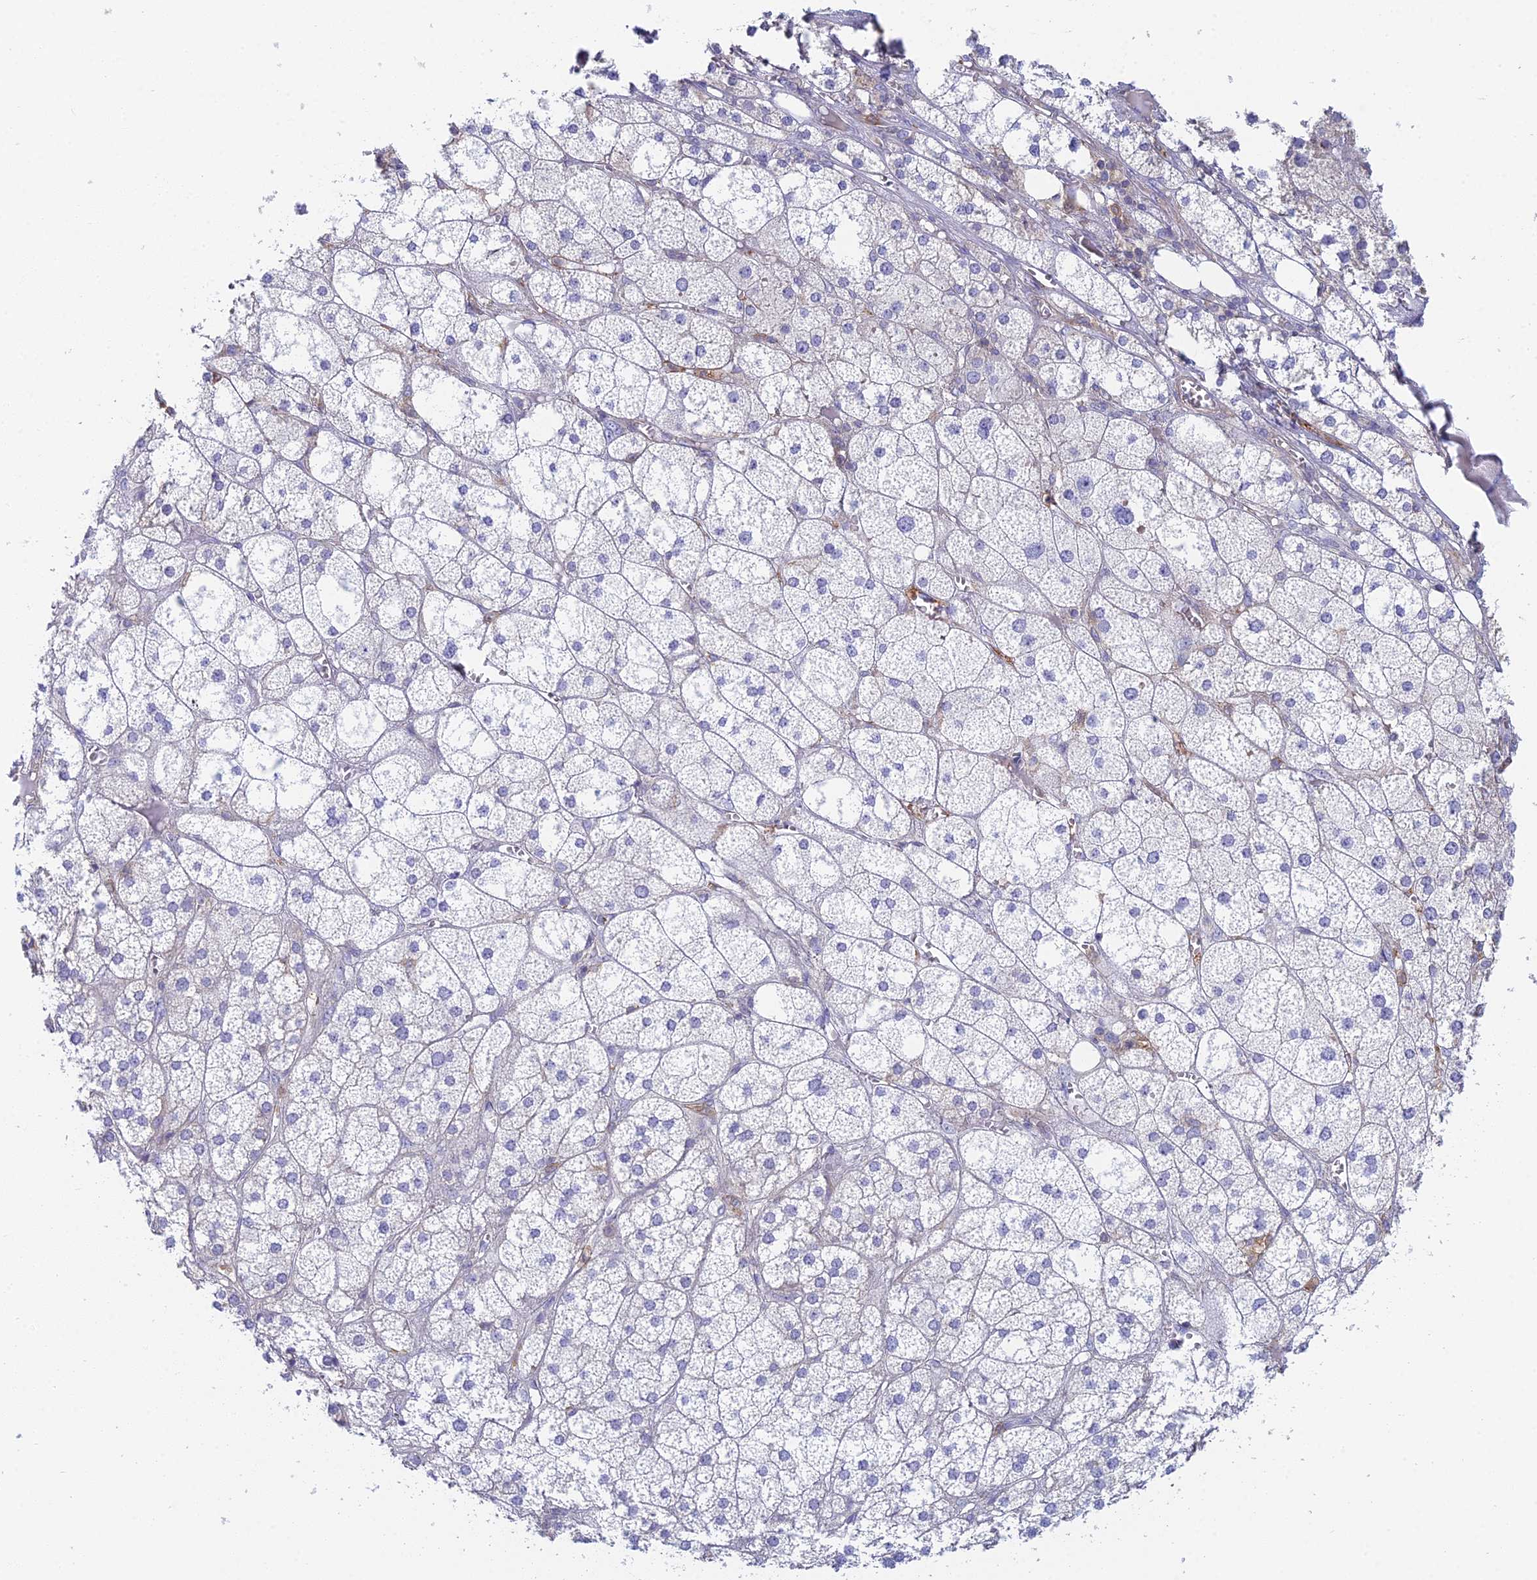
{"staining": {"intensity": "weak", "quantity": "<25%", "location": "cytoplasmic/membranous"}, "tissue": "adrenal gland", "cell_type": "Glandular cells", "image_type": "normal", "snomed": [{"axis": "morphology", "description": "Normal tissue, NOS"}, {"axis": "topography", "description": "Adrenal gland"}], "caption": "Immunohistochemical staining of normal human adrenal gland exhibits no significant expression in glandular cells.", "gene": "STRN4", "patient": {"sex": "female", "age": 61}}